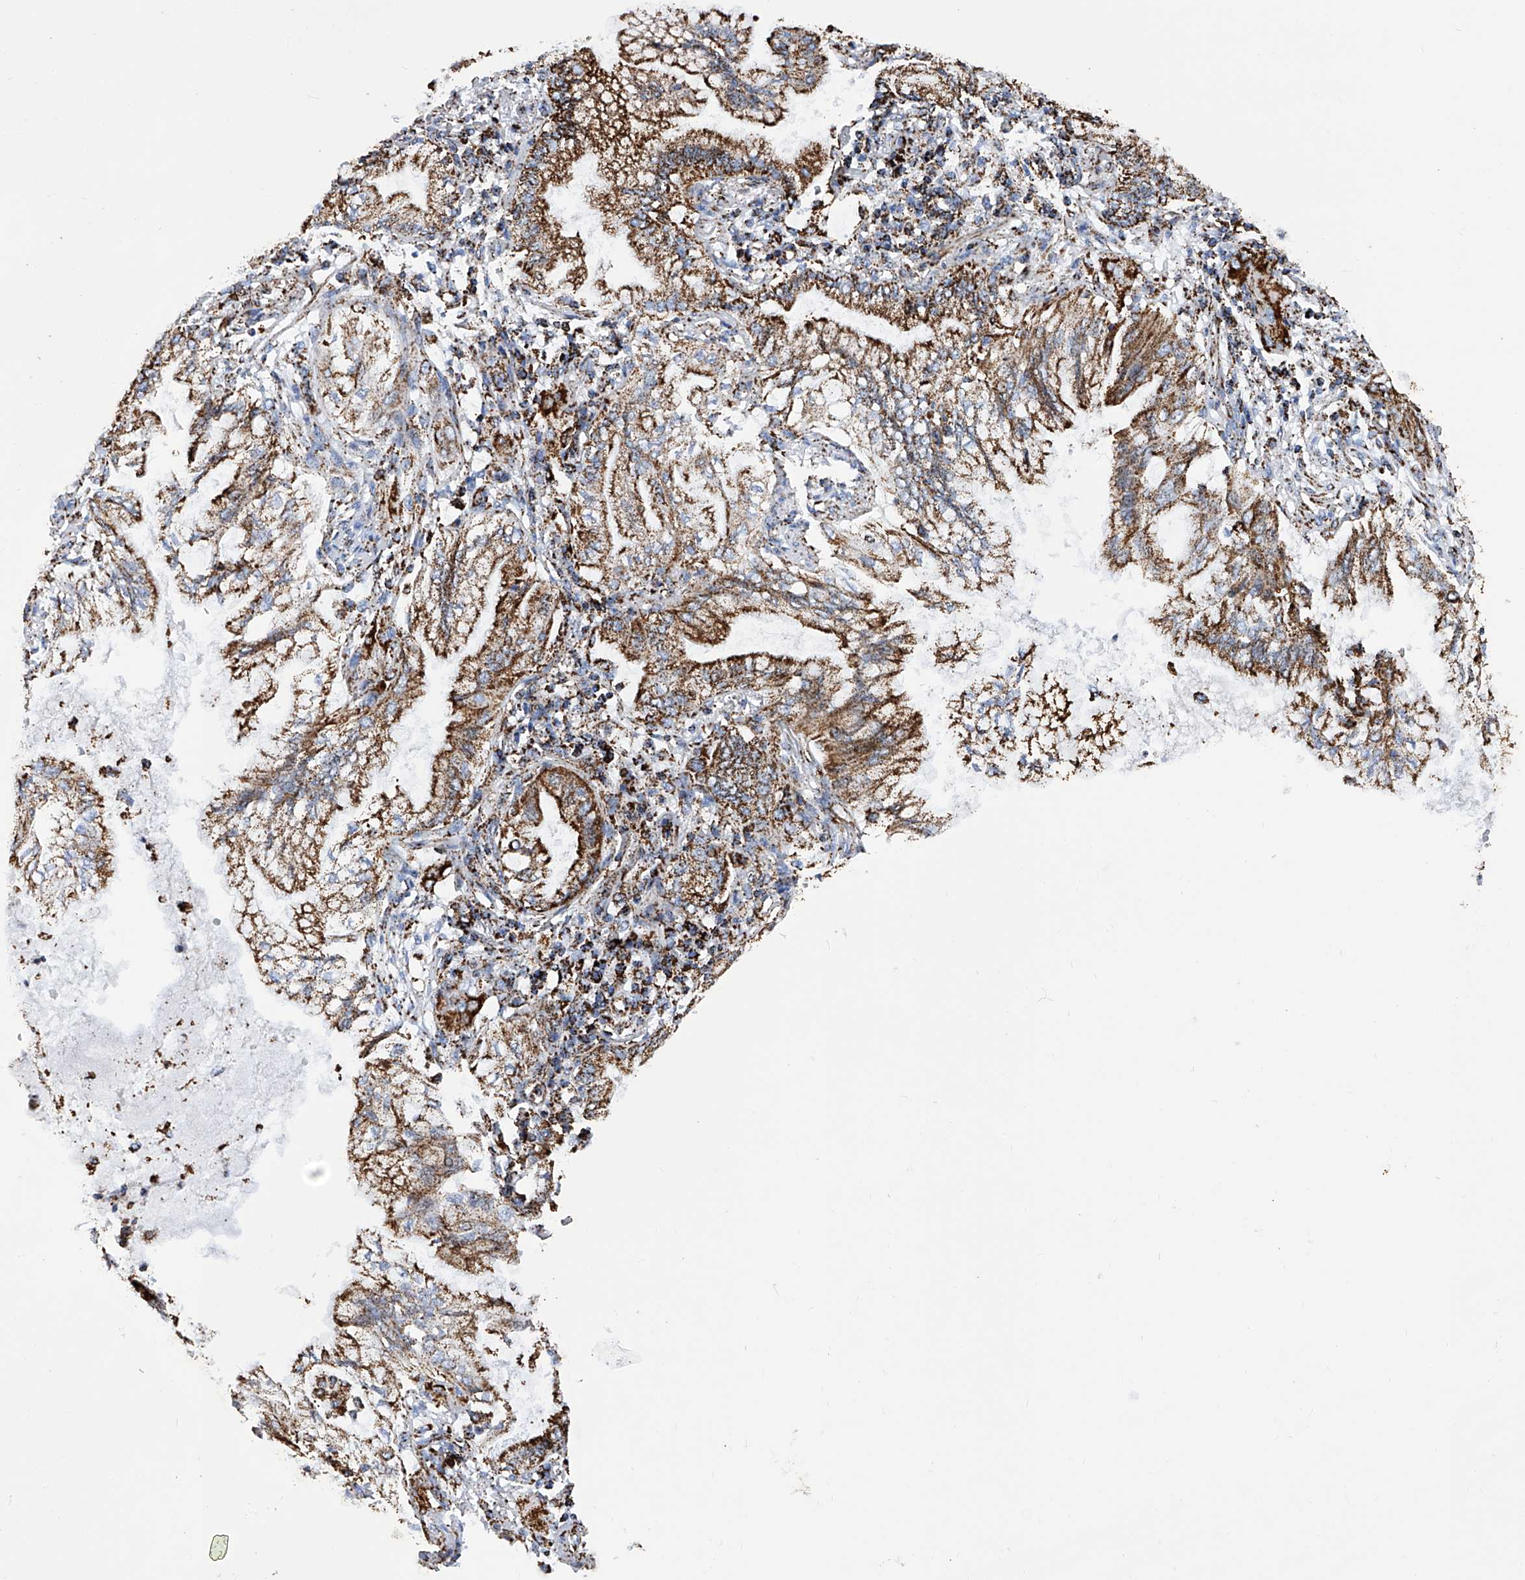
{"staining": {"intensity": "moderate", "quantity": ">75%", "location": "cytoplasmic/membranous"}, "tissue": "lung cancer", "cell_type": "Tumor cells", "image_type": "cancer", "snomed": [{"axis": "morphology", "description": "Adenocarcinoma, NOS"}, {"axis": "topography", "description": "Lung"}], "caption": "Immunohistochemical staining of human lung cancer reveals medium levels of moderate cytoplasmic/membranous expression in about >75% of tumor cells.", "gene": "ATP5PF", "patient": {"sex": "female", "age": 70}}